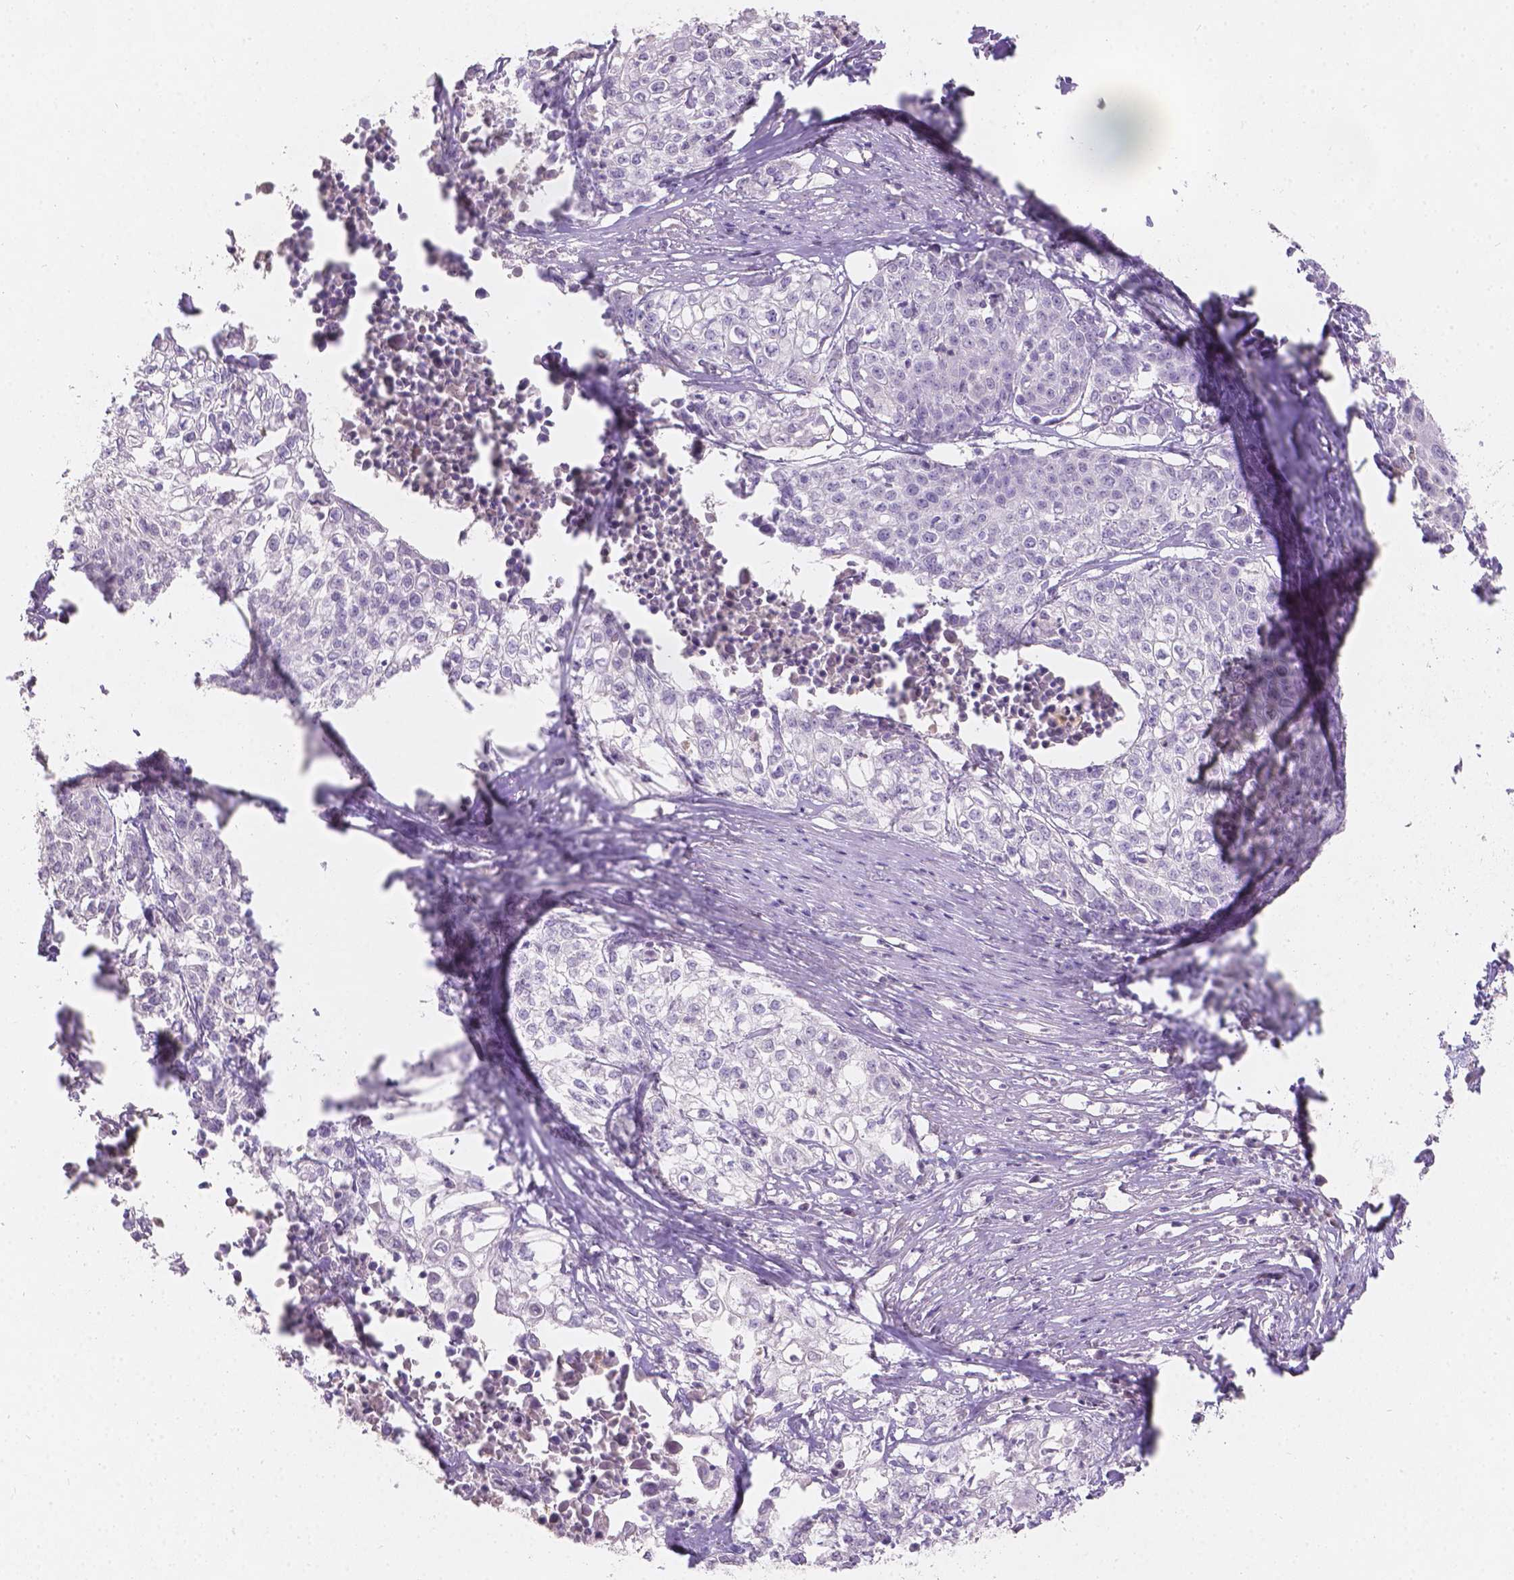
{"staining": {"intensity": "negative", "quantity": "none", "location": "none"}, "tissue": "cervical cancer", "cell_type": "Tumor cells", "image_type": "cancer", "snomed": [{"axis": "morphology", "description": "Squamous cell carcinoma, NOS"}, {"axis": "topography", "description": "Cervix"}], "caption": "Immunohistochemistry micrograph of squamous cell carcinoma (cervical) stained for a protein (brown), which reveals no staining in tumor cells. (Stains: DAB immunohistochemistry (IHC) with hematoxylin counter stain, Microscopy: brightfield microscopy at high magnification).", "gene": "DCAF4L1", "patient": {"sex": "female", "age": 39}}